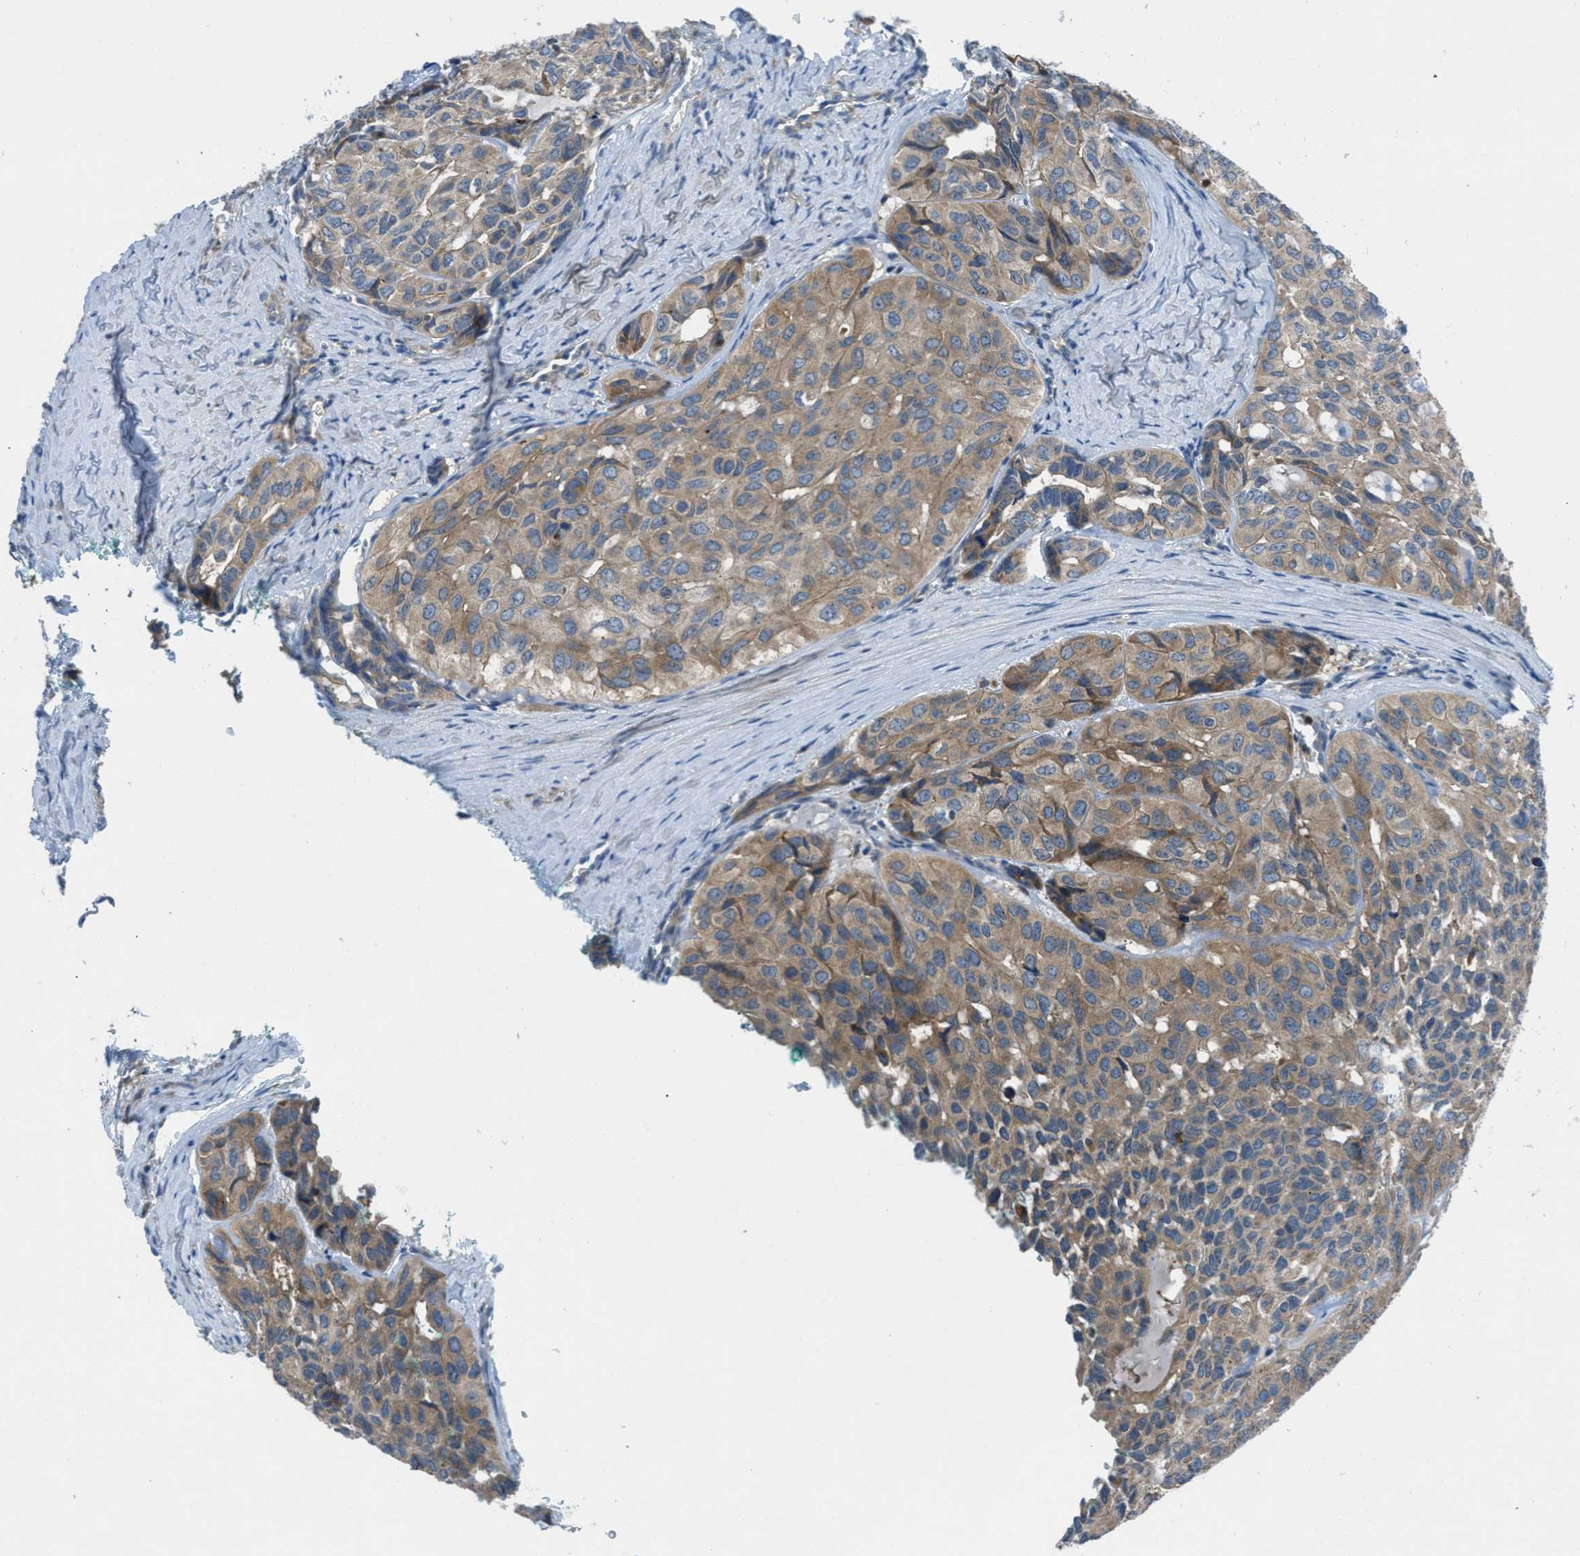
{"staining": {"intensity": "moderate", "quantity": ">75%", "location": "cytoplasmic/membranous"}, "tissue": "head and neck cancer", "cell_type": "Tumor cells", "image_type": "cancer", "snomed": [{"axis": "morphology", "description": "Adenocarcinoma, NOS"}, {"axis": "topography", "description": "Salivary gland, NOS"}, {"axis": "topography", "description": "Head-Neck"}], "caption": "Immunohistochemistry (IHC) photomicrograph of human head and neck cancer (adenocarcinoma) stained for a protein (brown), which displays medium levels of moderate cytoplasmic/membranous staining in about >75% of tumor cells.", "gene": "MAP3K20", "patient": {"sex": "female", "age": 76}}